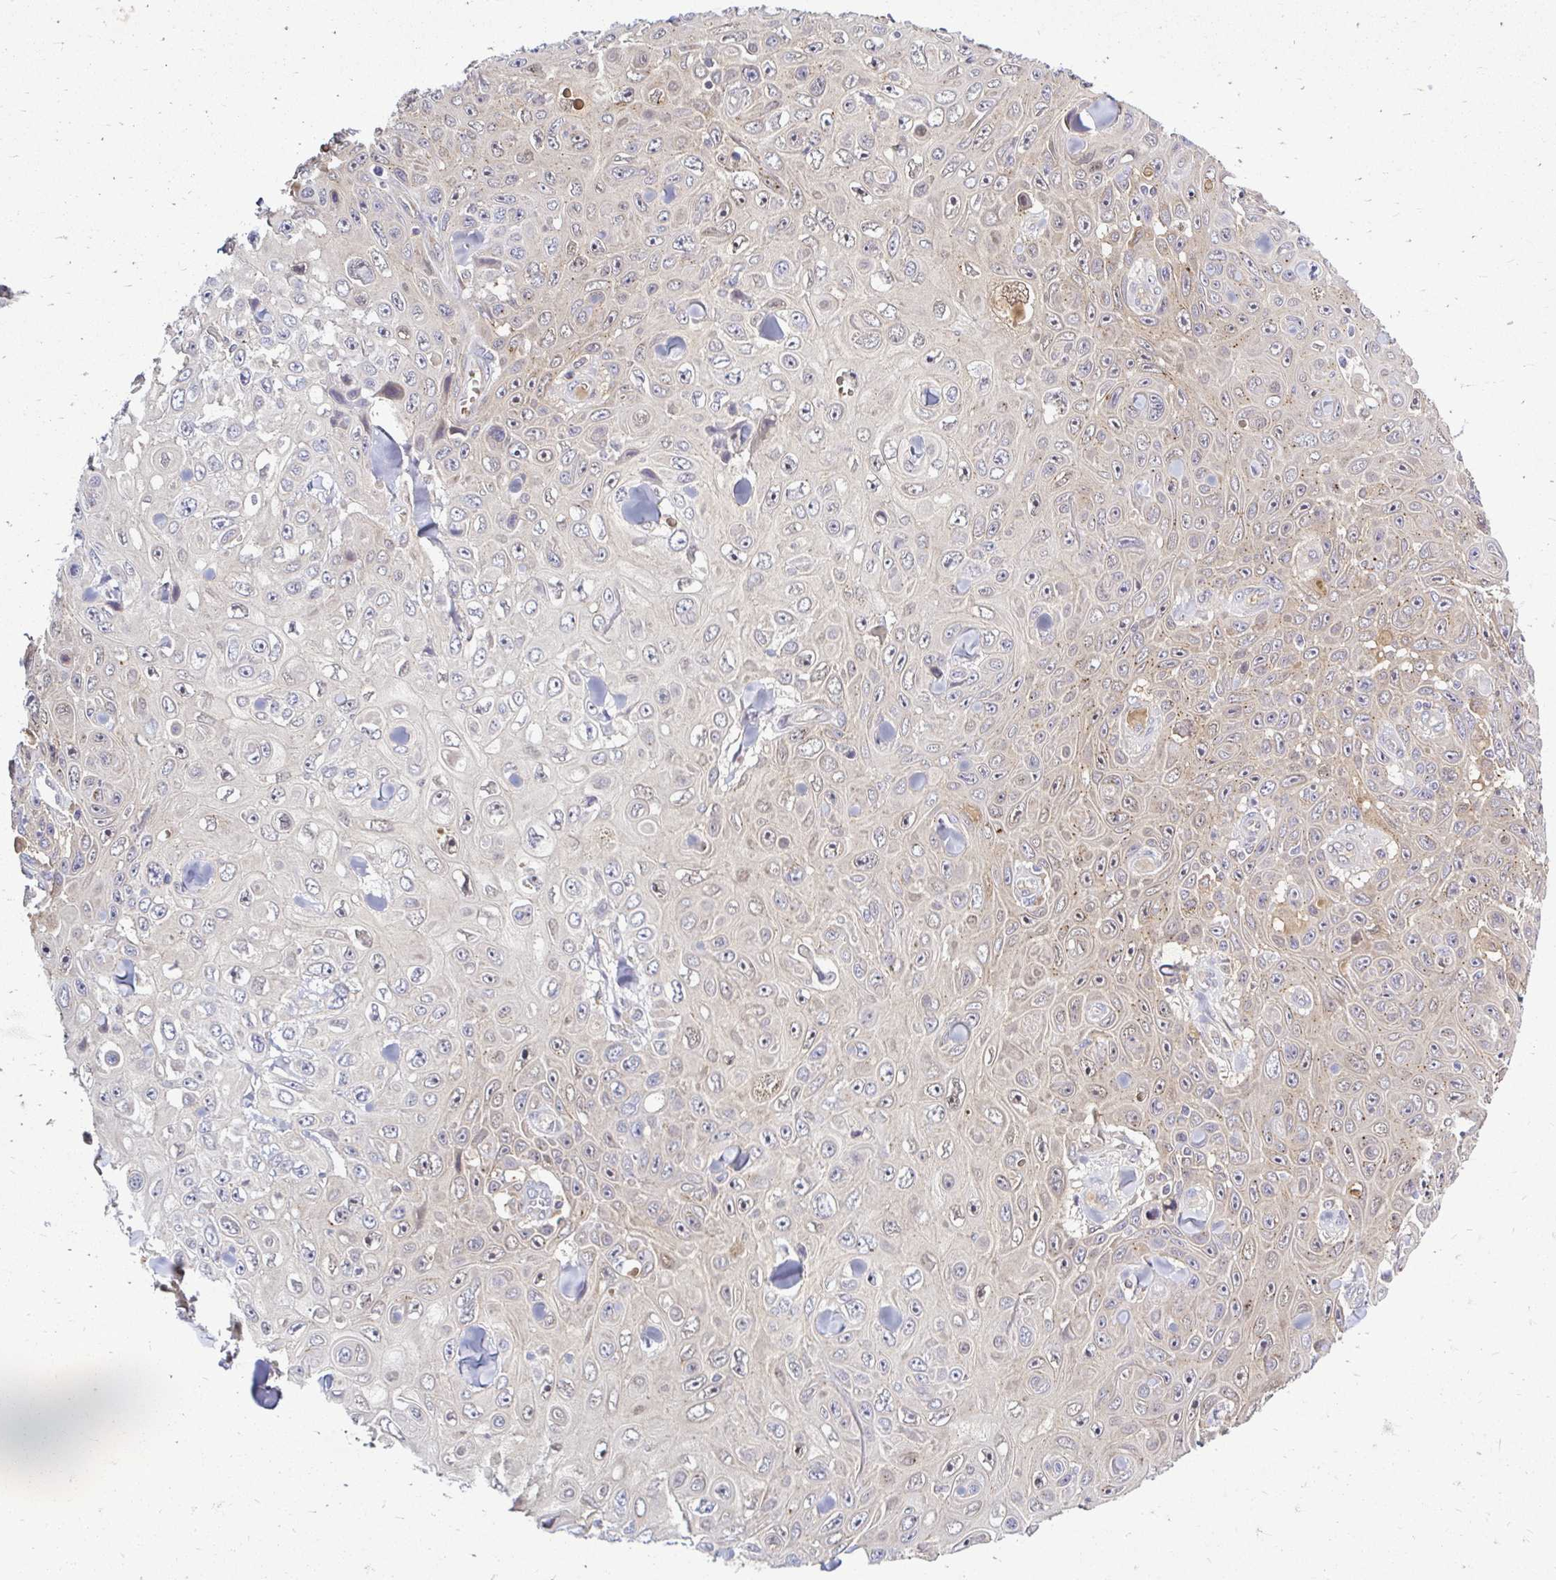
{"staining": {"intensity": "weak", "quantity": "<25%", "location": "cytoplasmic/membranous,nuclear"}, "tissue": "skin cancer", "cell_type": "Tumor cells", "image_type": "cancer", "snomed": [{"axis": "morphology", "description": "Squamous cell carcinoma, NOS"}, {"axis": "topography", "description": "Skin"}], "caption": "Histopathology image shows no protein positivity in tumor cells of skin squamous cell carcinoma tissue. (Stains: DAB immunohistochemistry with hematoxylin counter stain, Microscopy: brightfield microscopy at high magnification).", "gene": "ARHGEF37", "patient": {"sex": "male", "age": 82}}